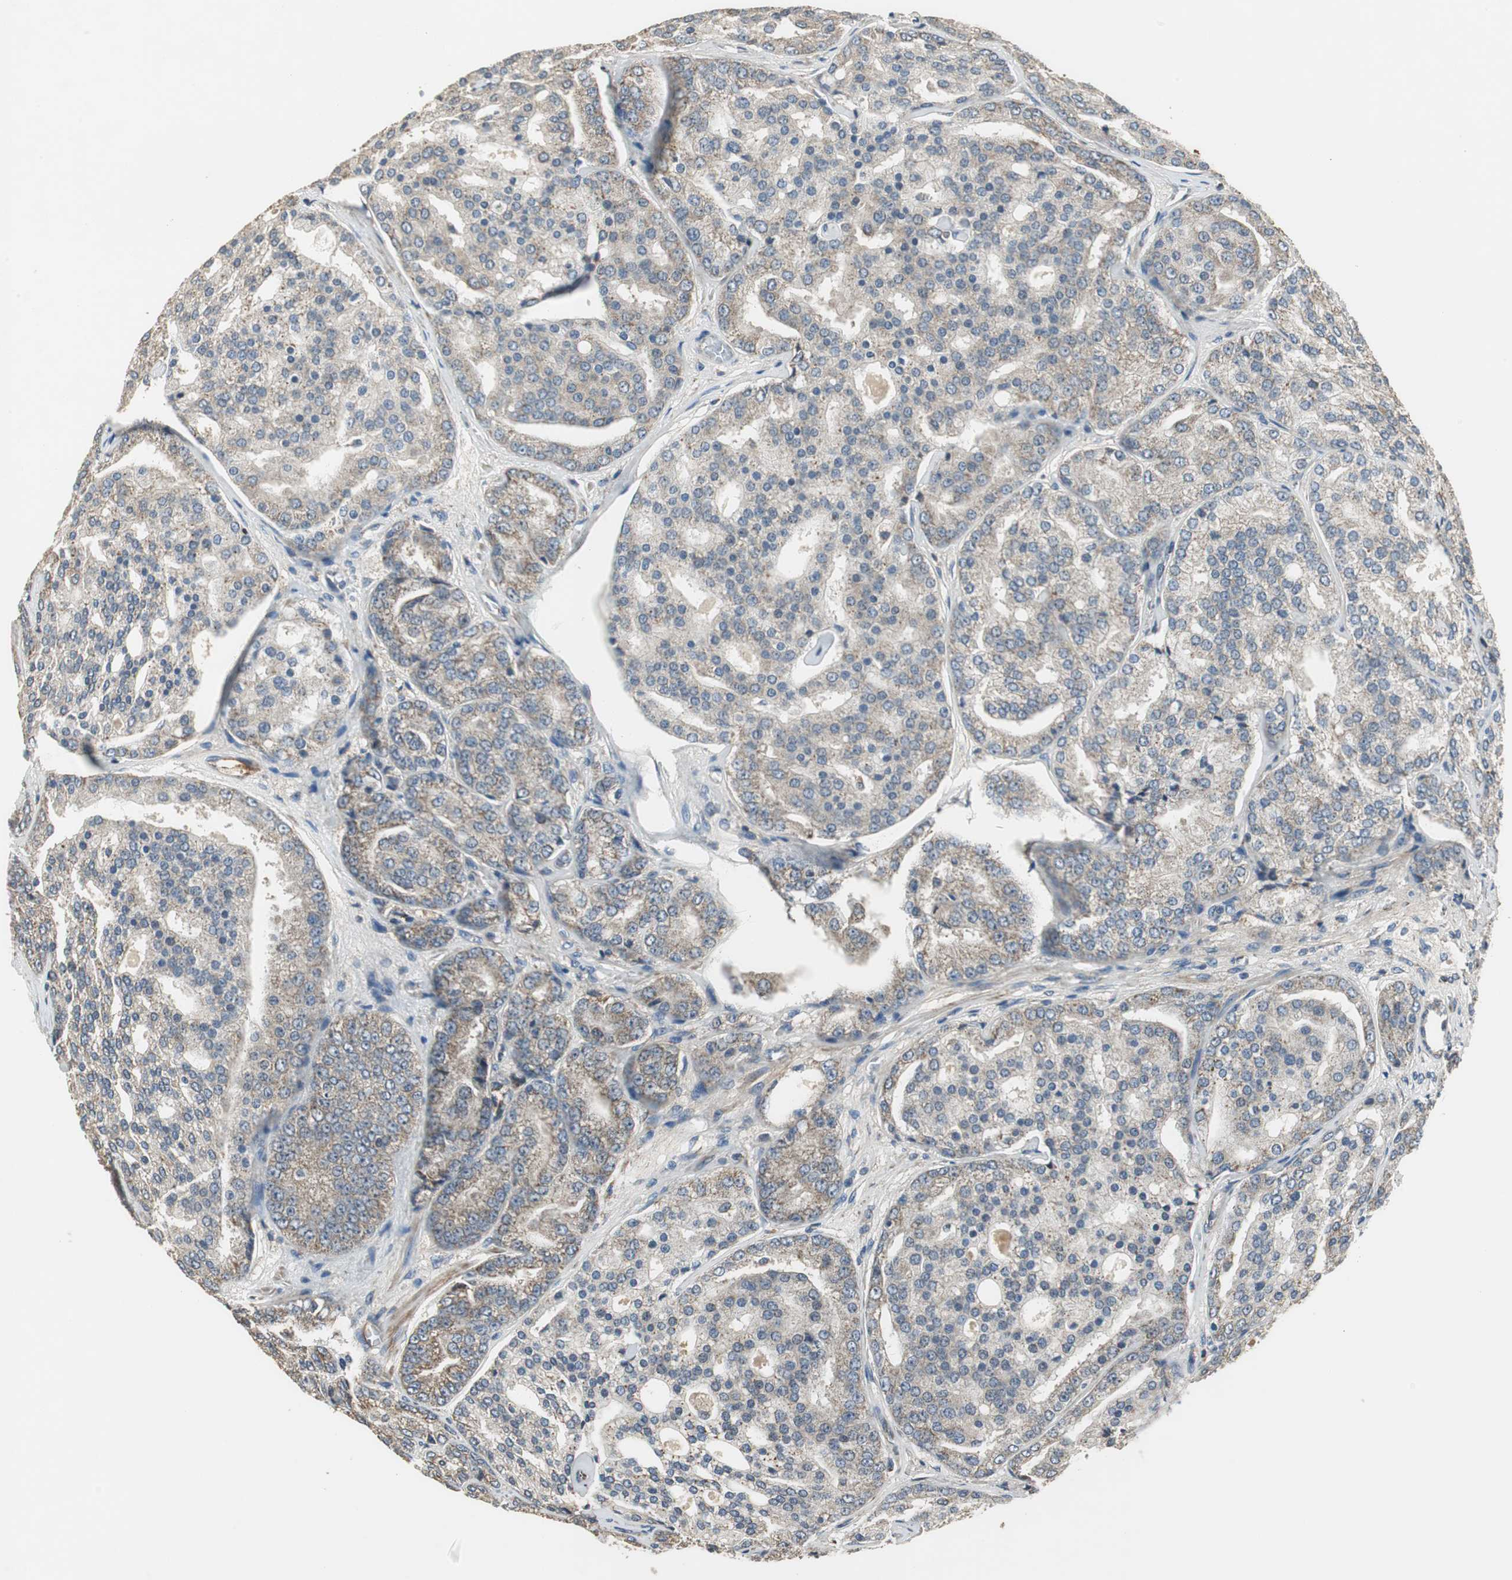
{"staining": {"intensity": "weak", "quantity": ">75%", "location": "cytoplasmic/membranous"}, "tissue": "prostate cancer", "cell_type": "Tumor cells", "image_type": "cancer", "snomed": [{"axis": "morphology", "description": "Adenocarcinoma, High grade"}, {"axis": "topography", "description": "Prostate"}], "caption": "Protein expression analysis of prostate cancer demonstrates weak cytoplasmic/membranous positivity in about >75% of tumor cells.", "gene": "MSTO1", "patient": {"sex": "male", "age": 64}}